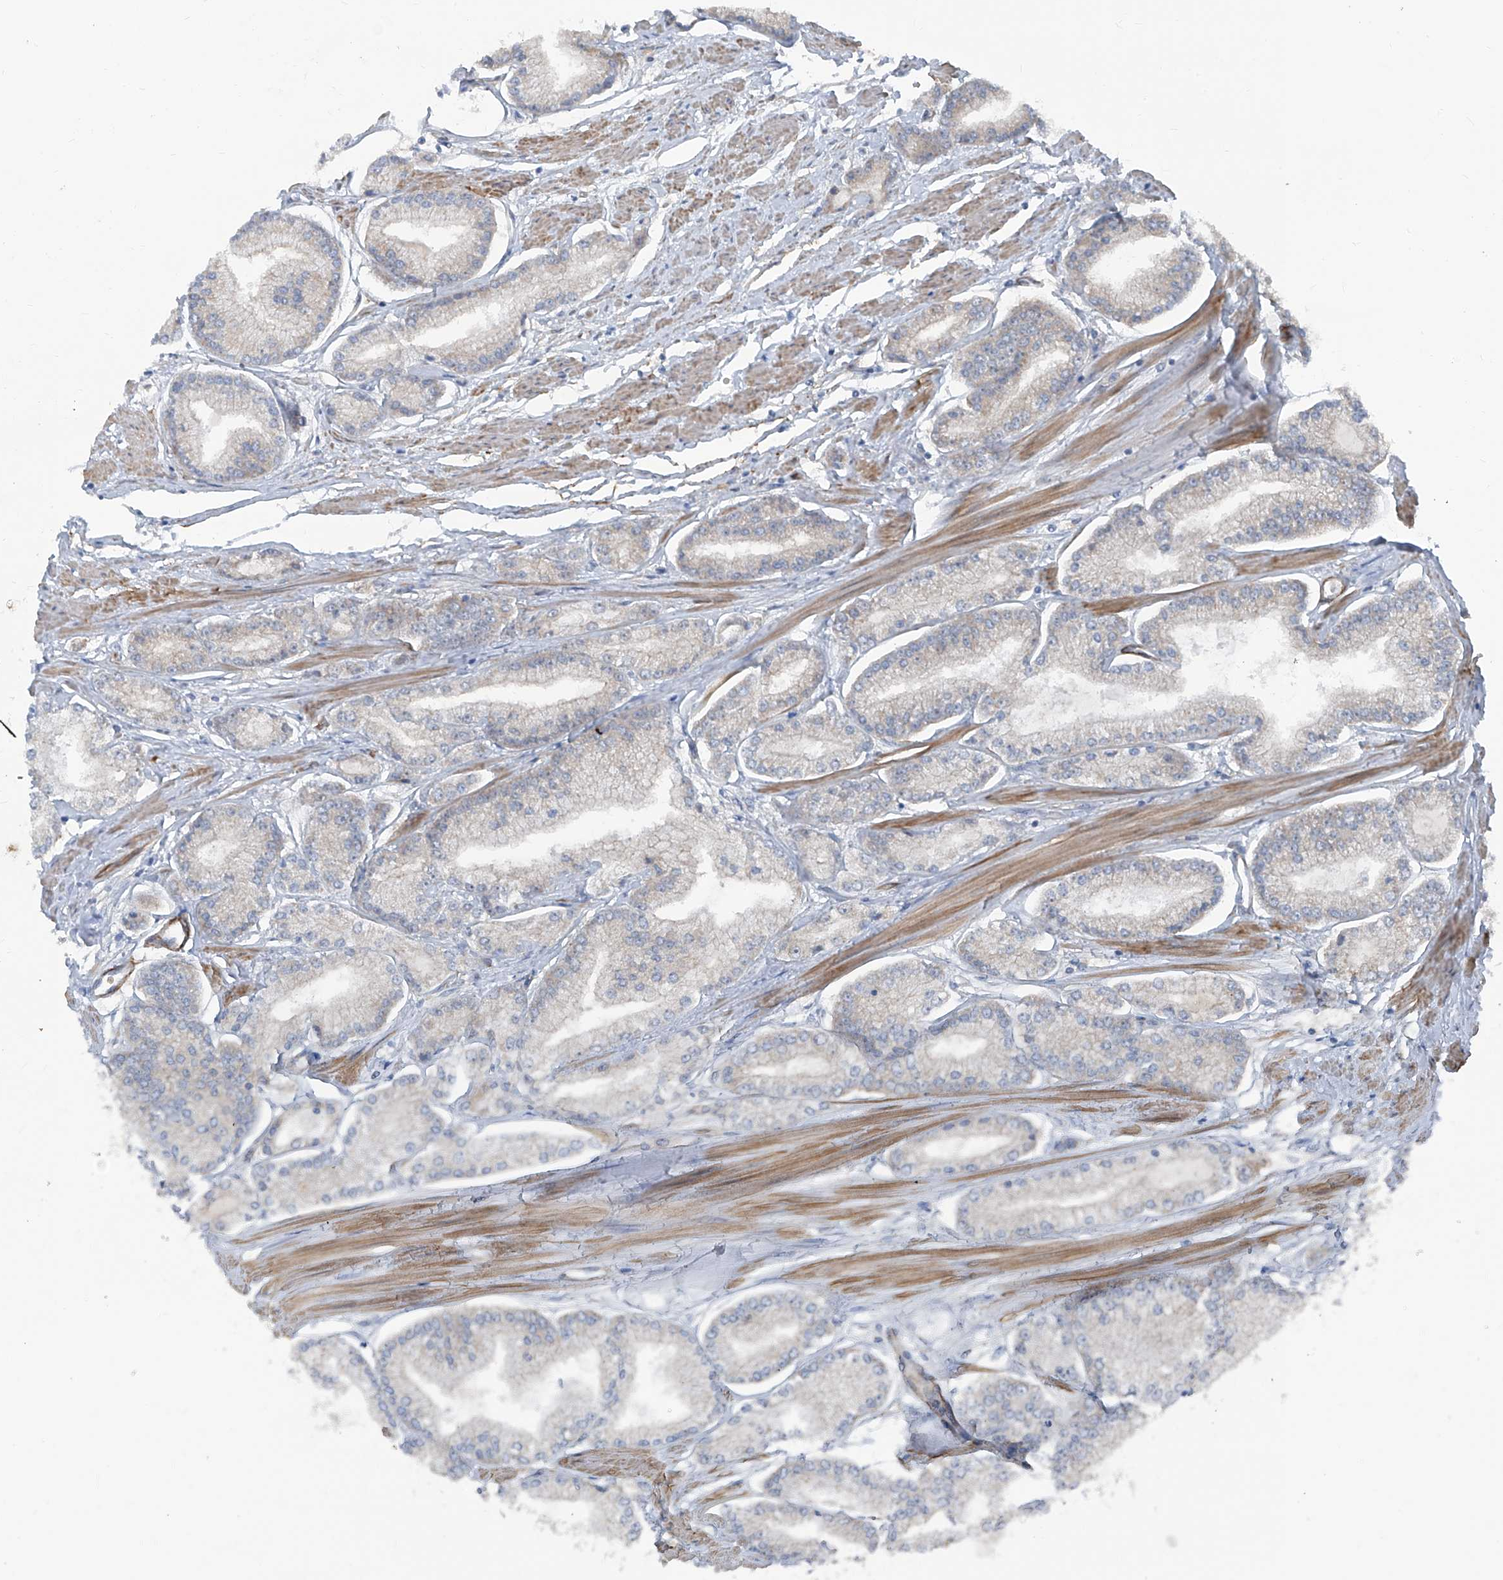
{"staining": {"intensity": "negative", "quantity": "none", "location": "none"}, "tissue": "prostate cancer", "cell_type": "Tumor cells", "image_type": "cancer", "snomed": [{"axis": "morphology", "description": "Adenocarcinoma, Low grade"}, {"axis": "topography", "description": "Prostate"}], "caption": "High power microscopy micrograph of an immunohistochemistry (IHC) histopathology image of prostate cancer (adenocarcinoma (low-grade)), revealing no significant staining in tumor cells.", "gene": "COA7", "patient": {"sex": "male", "age": 52}}